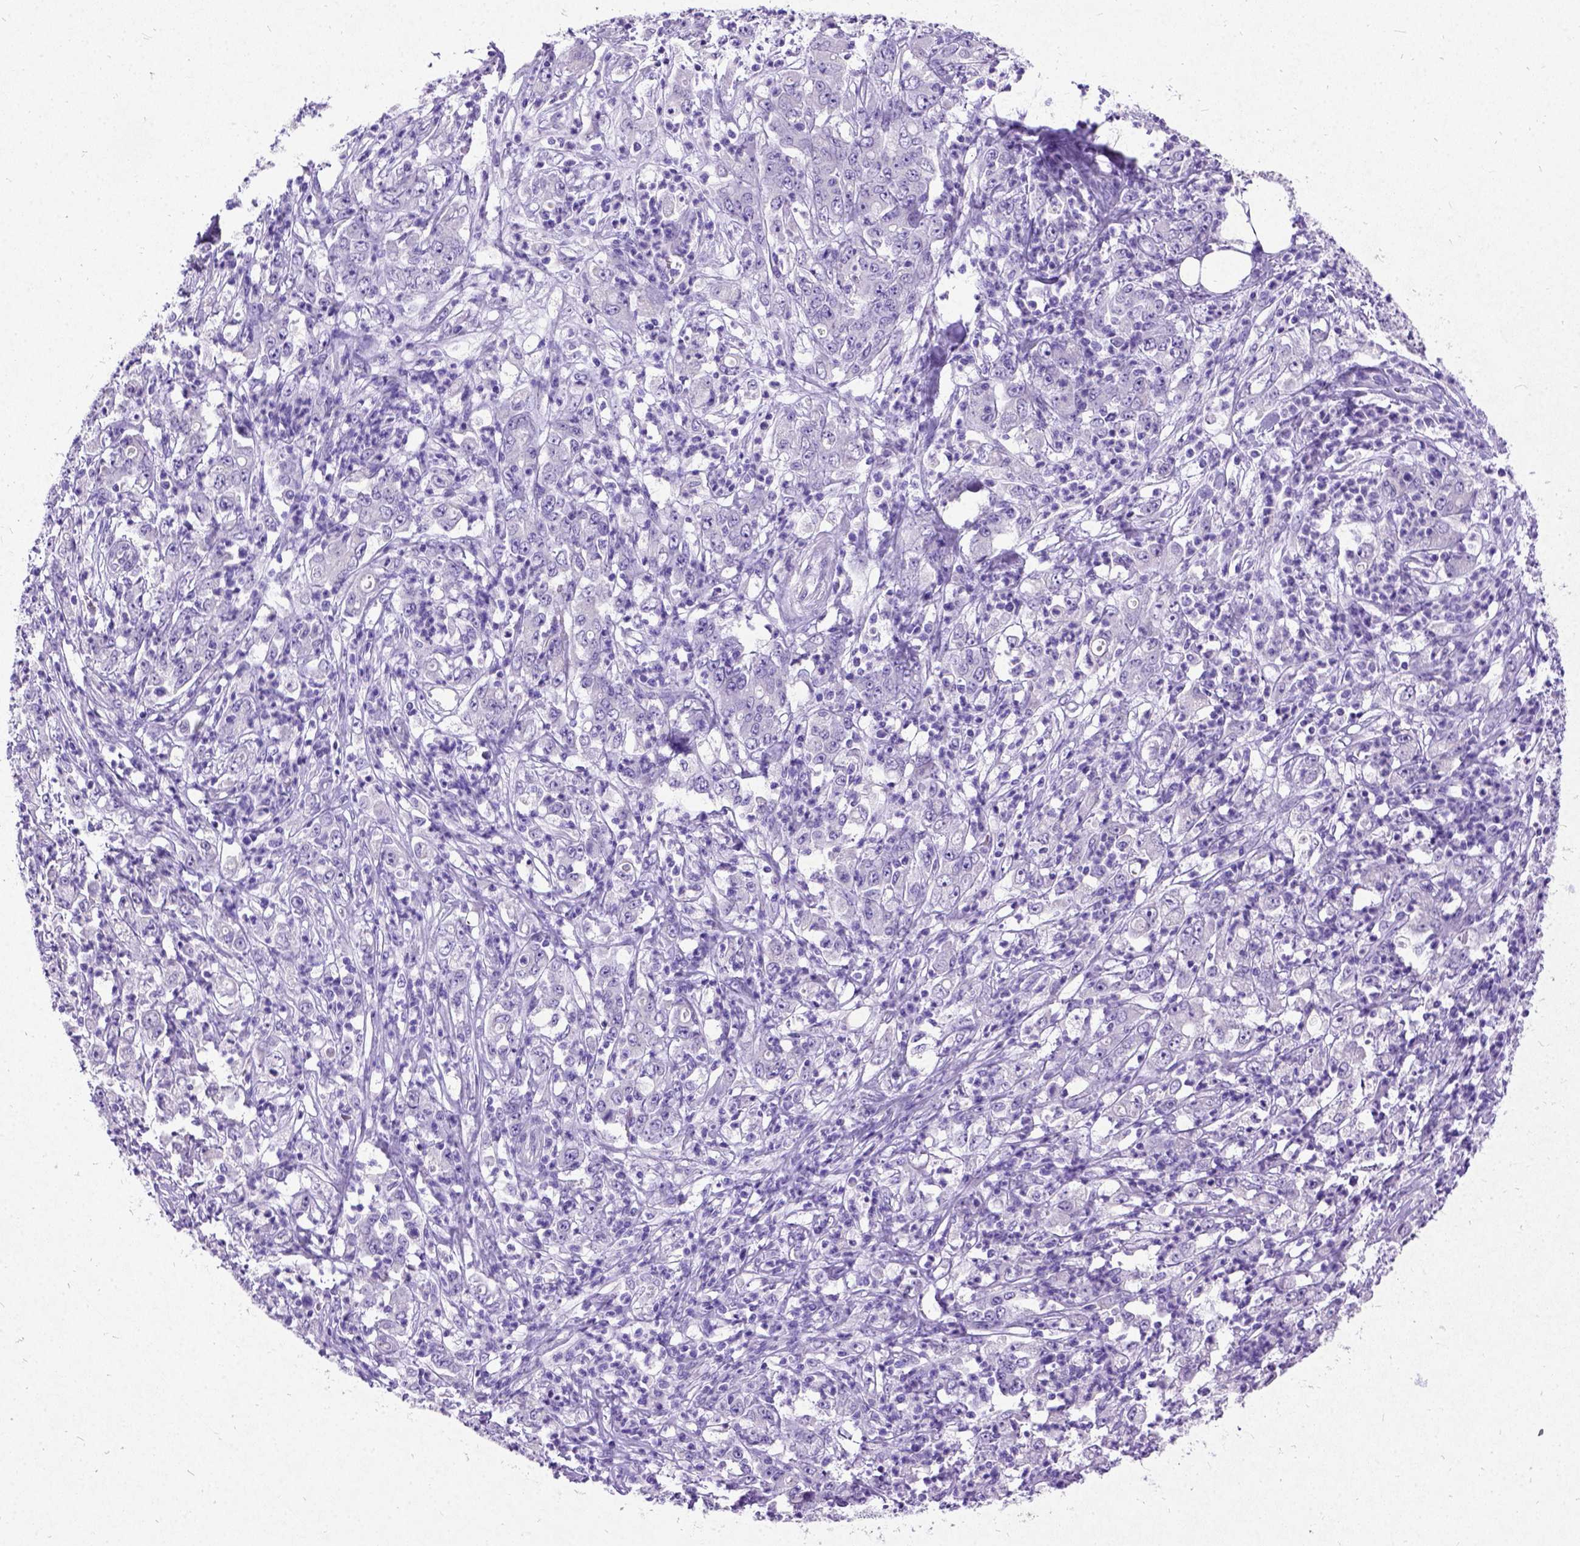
{"staining": {"intensity": "negative", "quantity": "none", "location": "none"}, "tissue": "stomach cancer", "cell_type": "Tumor cells", "image_type": "cancer", "snomed": [{"axis": "morphology", "description": "Adenocarcinoma, NOS"}, {"axis": "topography", "description": "Stomach, lower"}], "caption": "Immunohistochemistry (IHC) photomicrograph of neoplastic tissue: human stomach cancer stained with DAB demonstrates no significant protein positivity in tumor cells. The staining was performed using DAB to visualize the protein expression in brown, while the nuclei were stained in blue with hematoxylin (Magnification: 20x).", "gene": "NEUROD4", "patient": {"sex": "female", "age": 71}}